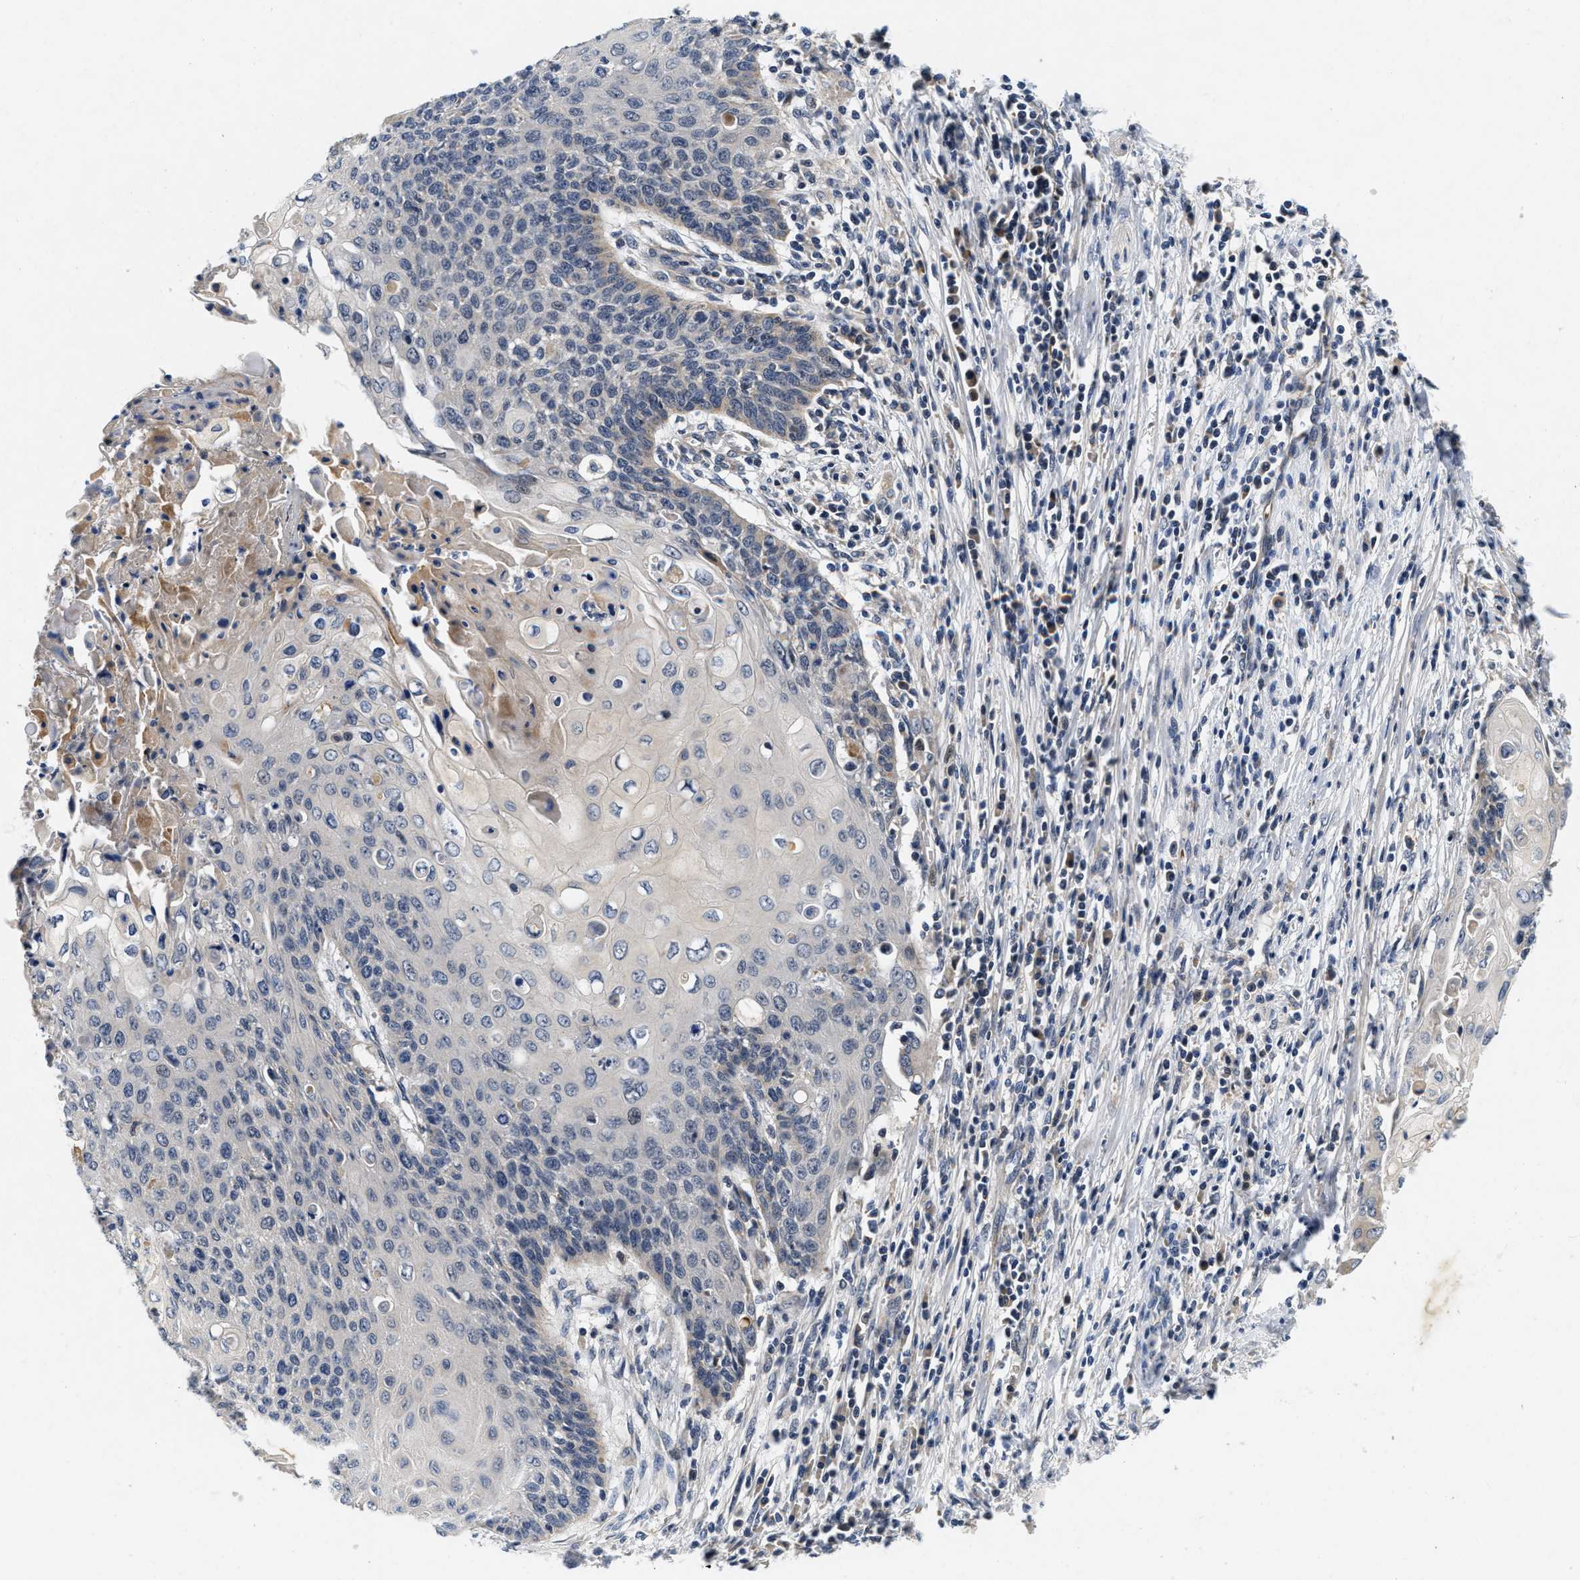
{"staining": {"intensity": "negative", "quantity": "none", "location": "none"}, "tissue": "cervical cancer", "cell_type": "Tumor cells", "image_type": "cancer", "snomed": [{"axis": "morphology", "description": "Squamous cell carcinoma, NOS"}, {"axis": "topography", "description": "Cervix"}], "caption": "Histopathology image shows no protein staining in tumor cells of cervical cancer tissue.", "gene": "PDP1", "patient": {"sex": "female", "age": 39}}